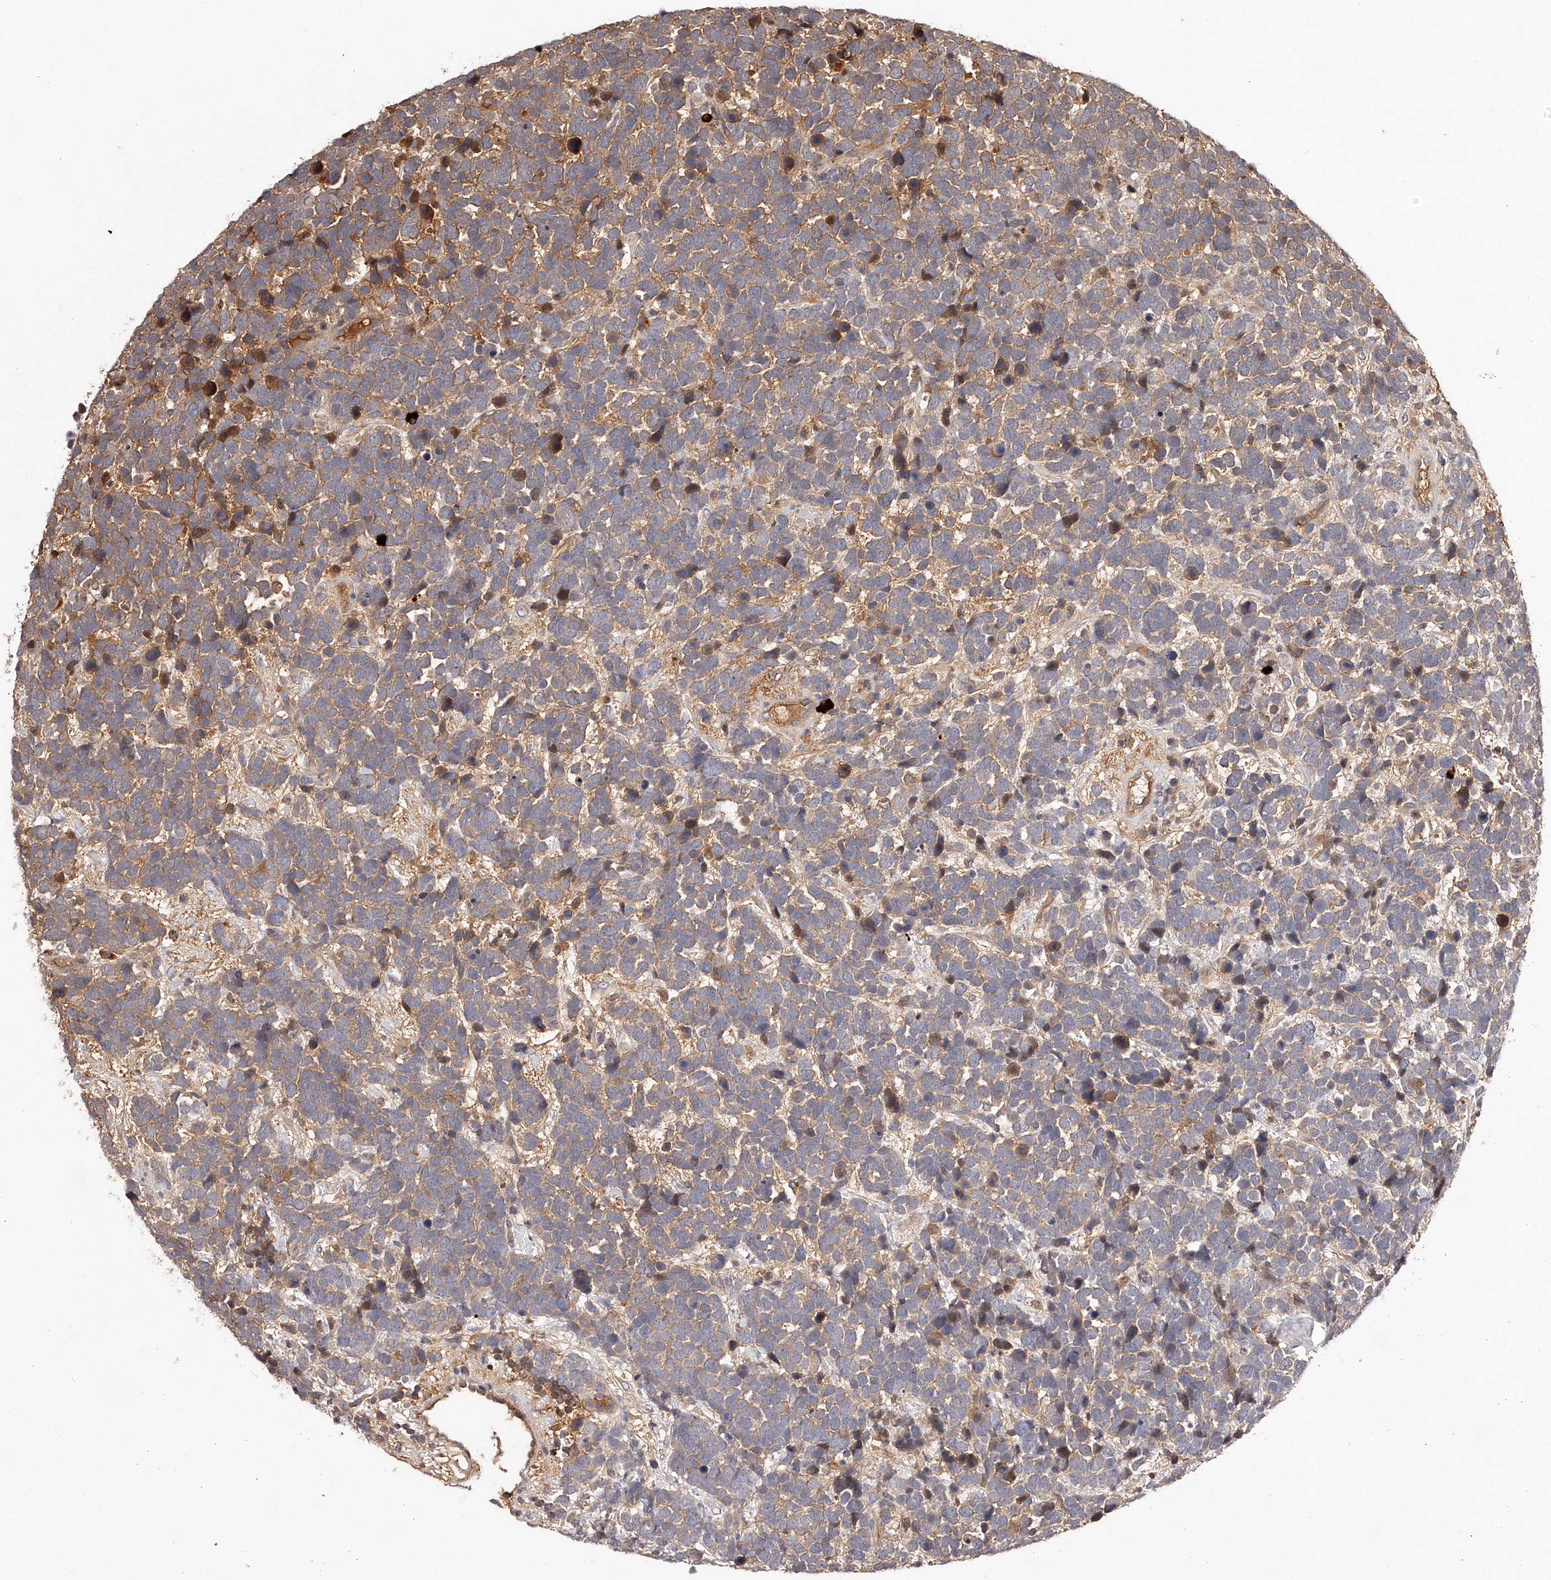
{"staining": {"intensity": "weak", "quantity": "25%-75%", "location": "cytoplasmic/membranous"}, "tissue": "urothelial cancer", "cell_type": "Tumor cells", "image_type": "cancer", "snomed": [{"axis": "morphology", "description": "Urothelial carcinoma, High grade"}, {"axis": "topography", "description": "Urinary bladder"}], "caption": "Immunohistochemistry (IHC) (DAB (3,3'-diaminobenzidine)) staining of high-grade urothelial carcinoma demonstrates weak cytoplasmic/membranous protein expression in approximately 25%-75% of tumor cells. (brown staining indicates protein expression, while blue staining denotes nuclei).", "gene": "CRYZL1", "patient": {"sex": "female", "age": 82}}